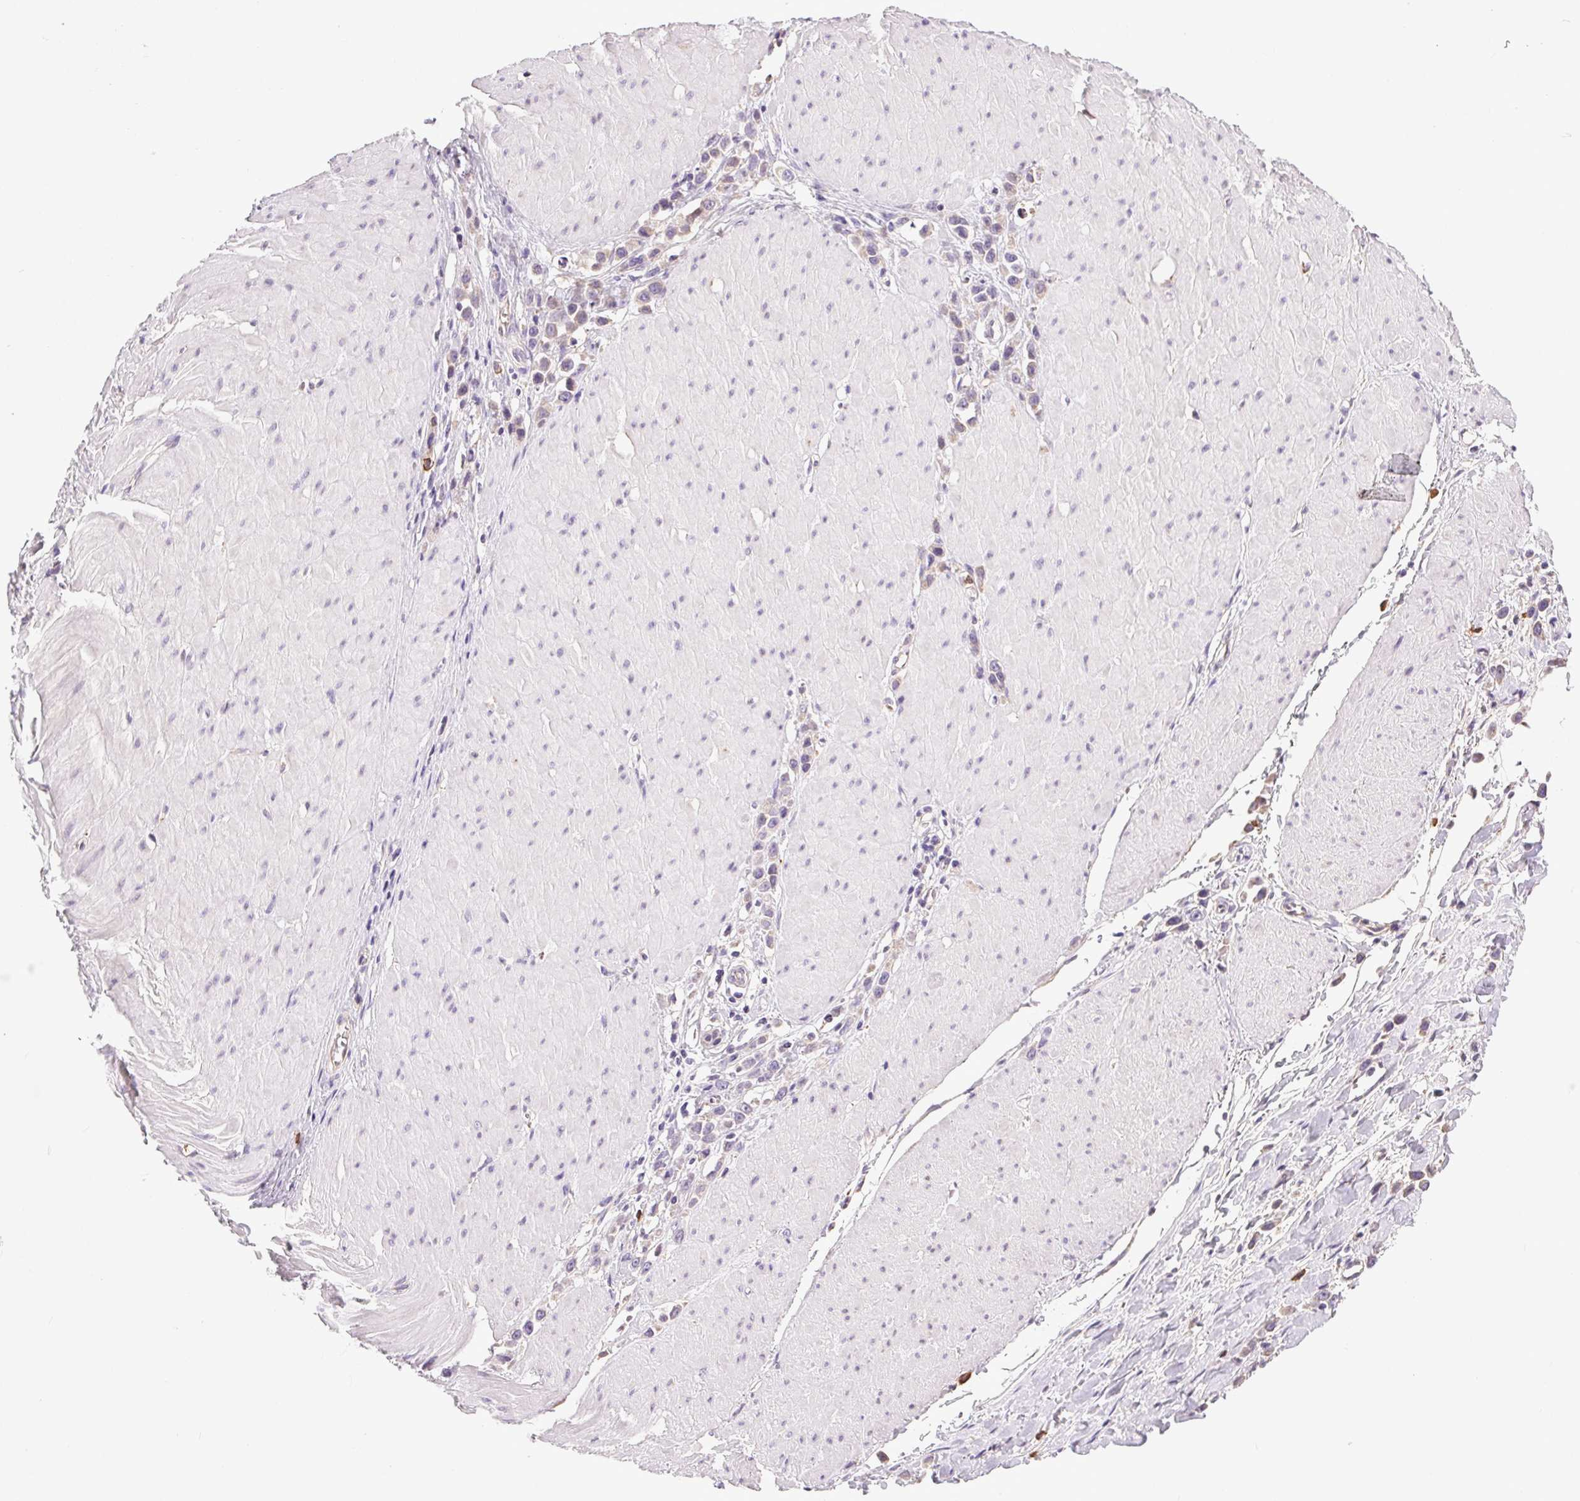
{"staining": {"intensity": "negative", "quantity": "none", "location": "none"}, "tissue": "stomach cancer", "cell_type": "Tumor cells", "image_type": "cancer", "snomed": [{"axis": "morphology", "description": "Adenocarcinoma, NOS"}, {"axis": "topography", "description": "Stomach"}], "caption": "This is a histopathology image of IHC staining of adenocarcinoma (stomach), which shows no staining in tumor cells. The staining is performed using DAB brown chromogen with nuclei counter-stained in using hematoxylin.", "gene": "SNX31", "patient": {"sex": "male", "age": 47}}